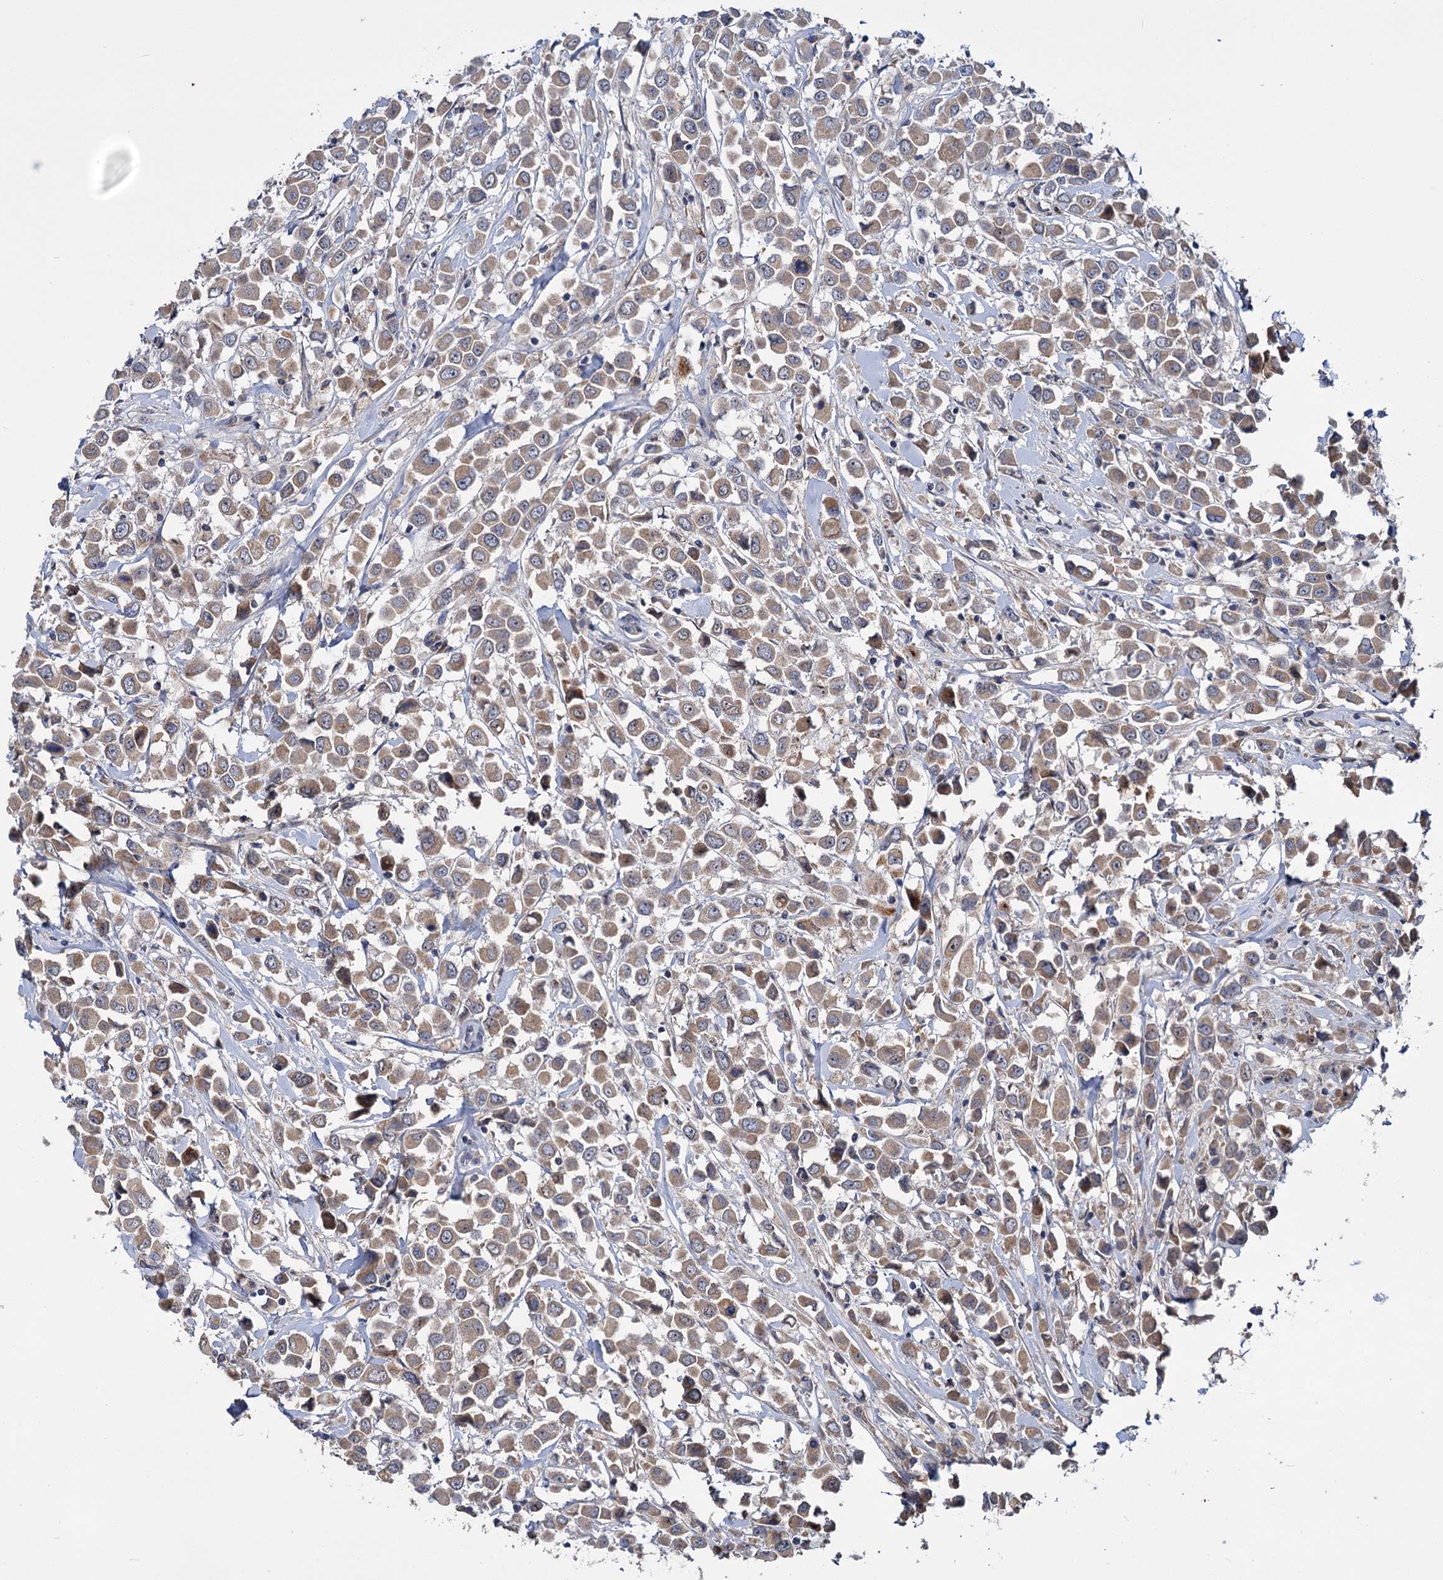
{"staining": {"intensity": "weak", "quantity": ">75%", "location": "cytoplasmic/membranous"}, "tissue": "breast cancer", "cell_type": "Tumor cells", "image_type": "cancer", "snomed": [{"axis": "morphology", "description": "Duct carcinoma"}, {"axis": "topography", "description": "Breast"}], "caption": "Breast cancer (infiltrating ductal carcinoma) stained for a protein exhibits weak cytoplasmic/membranous positivity in tumor cells.", "gene": "DYNC2H1", "patient": {"sex": "female", "age": 61}}